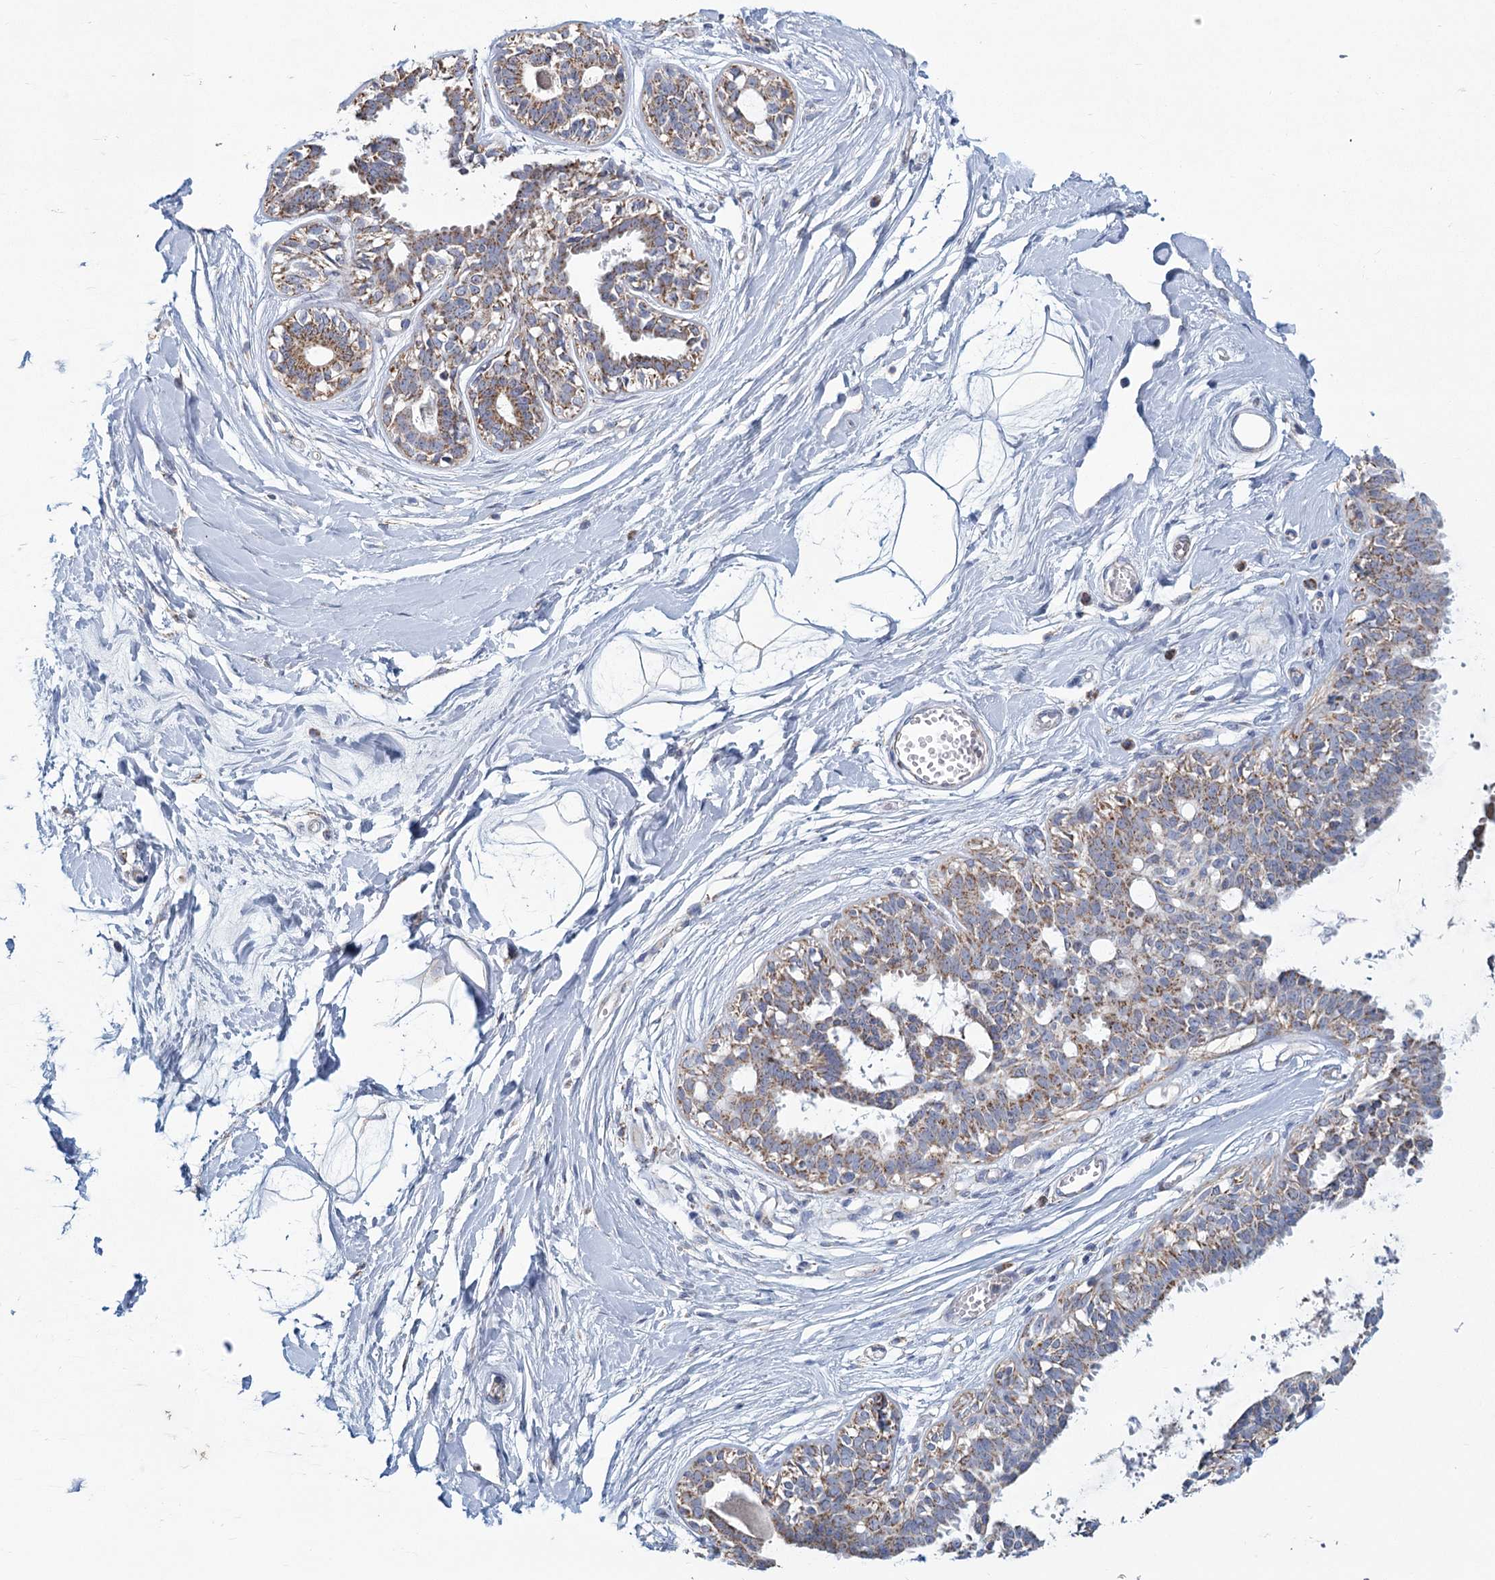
{"staining": {"intensity": "negative", "quantity": "none", "location": "none"}, "tissue": "breast", "cell_type": "Adipocytes", "image_type": "normal", "snomed": [{"axis": "morphology", "description": "Normal tissue, NOS"}, {"axis": "topography", "description": "Breast"}], "caption": "Breast stained for a protein using IHC reveals no expression adipocytes.", "gene": "NDUFC2", "patient": {"sex": "female", "age": 45}}